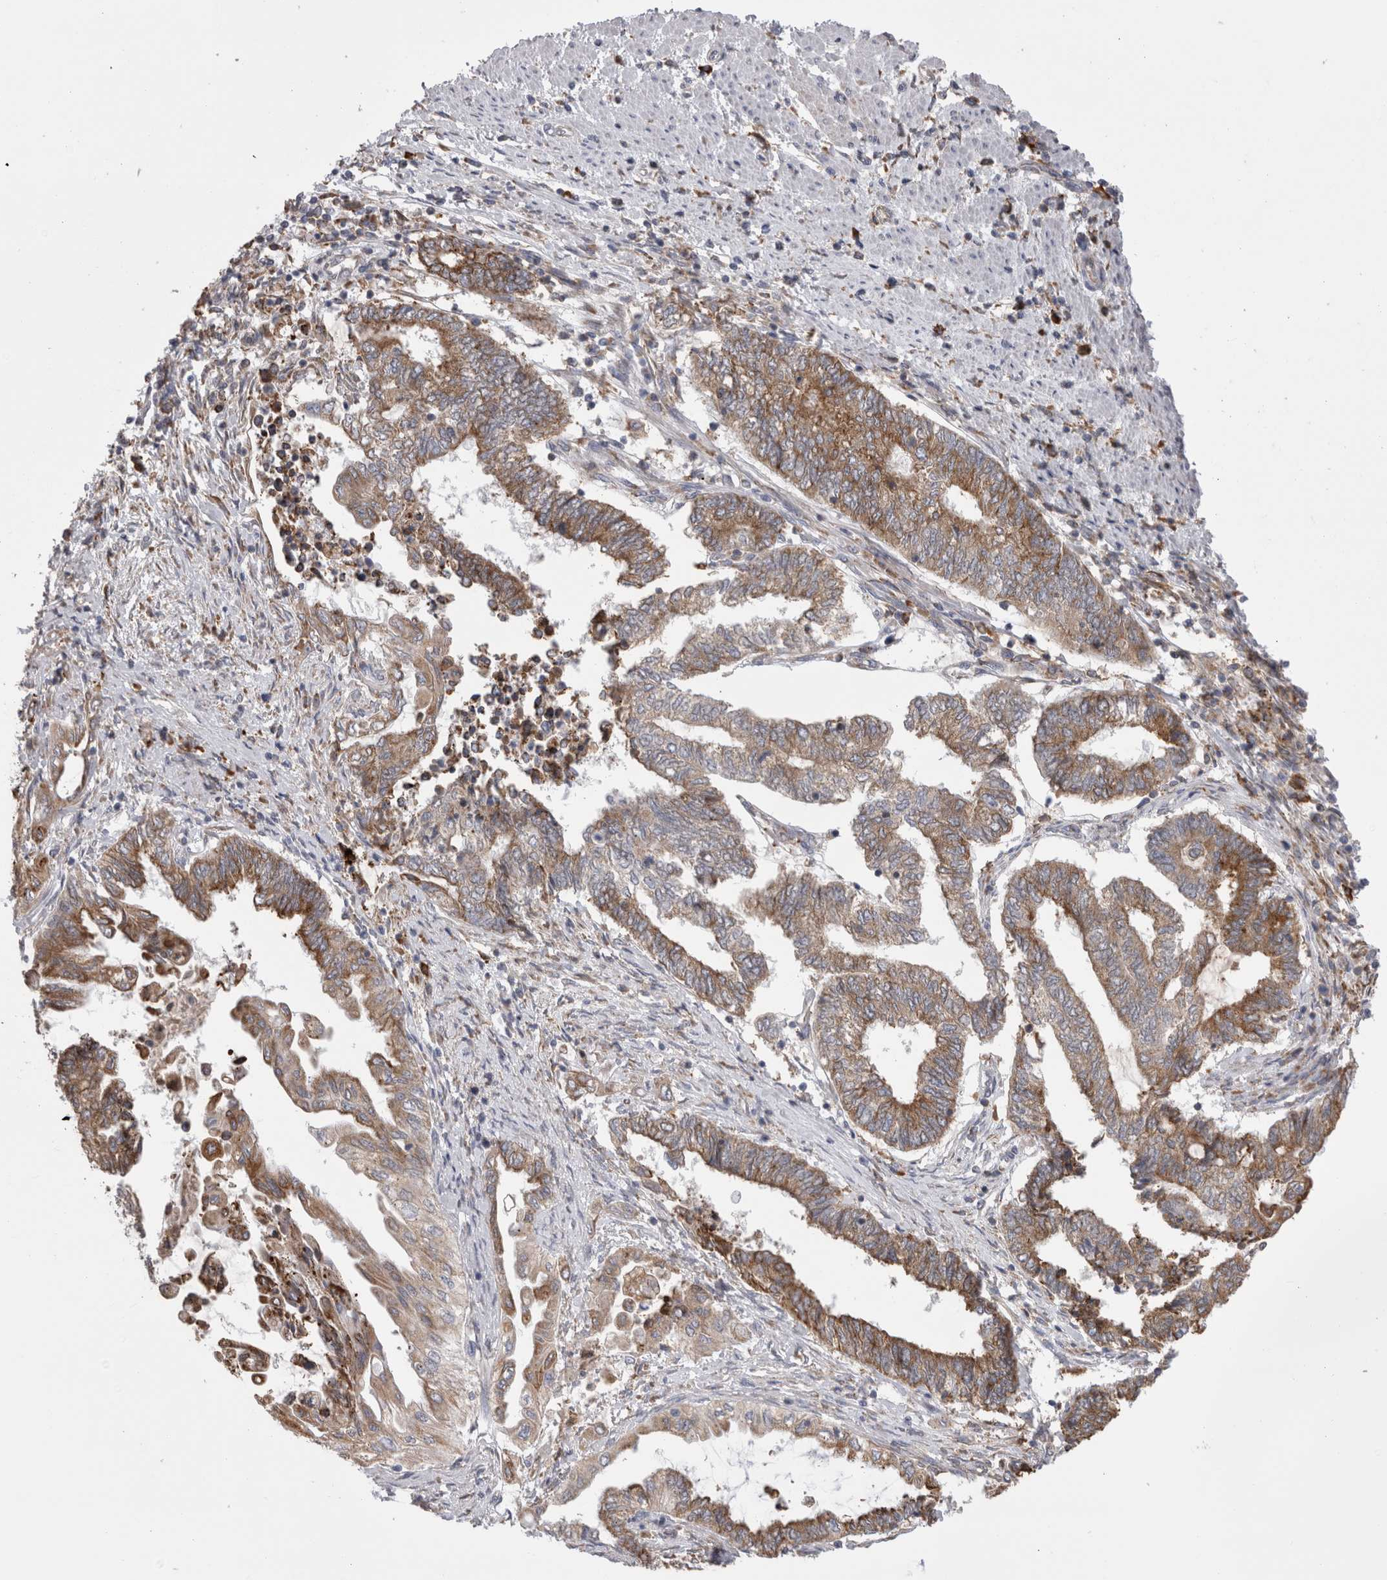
{"staining": {"intensity": "moderate", "quantity": ">75%", "location": "cytoplasmic/membranous"}, "tissue": "endometrial cancer", "cell_type": "Tumor cells", "image_type": "cancer", "snomed": [{"axis": "morphology", "description": "Adenocarcinoma, NOS"}, {"axis": "topography", "description": "Uterus"}, {"axis": "topography", "description": "Endometrium"}], "caption": "Endometrial cancer (adenocarcinoma) stained for a protein (brown) exhibits moderate cytoplasmic/membranous positive expression in about >75% of tumor cells.", "gene": "ZNF341", "patient": {"sex": "female", "age": 70}}